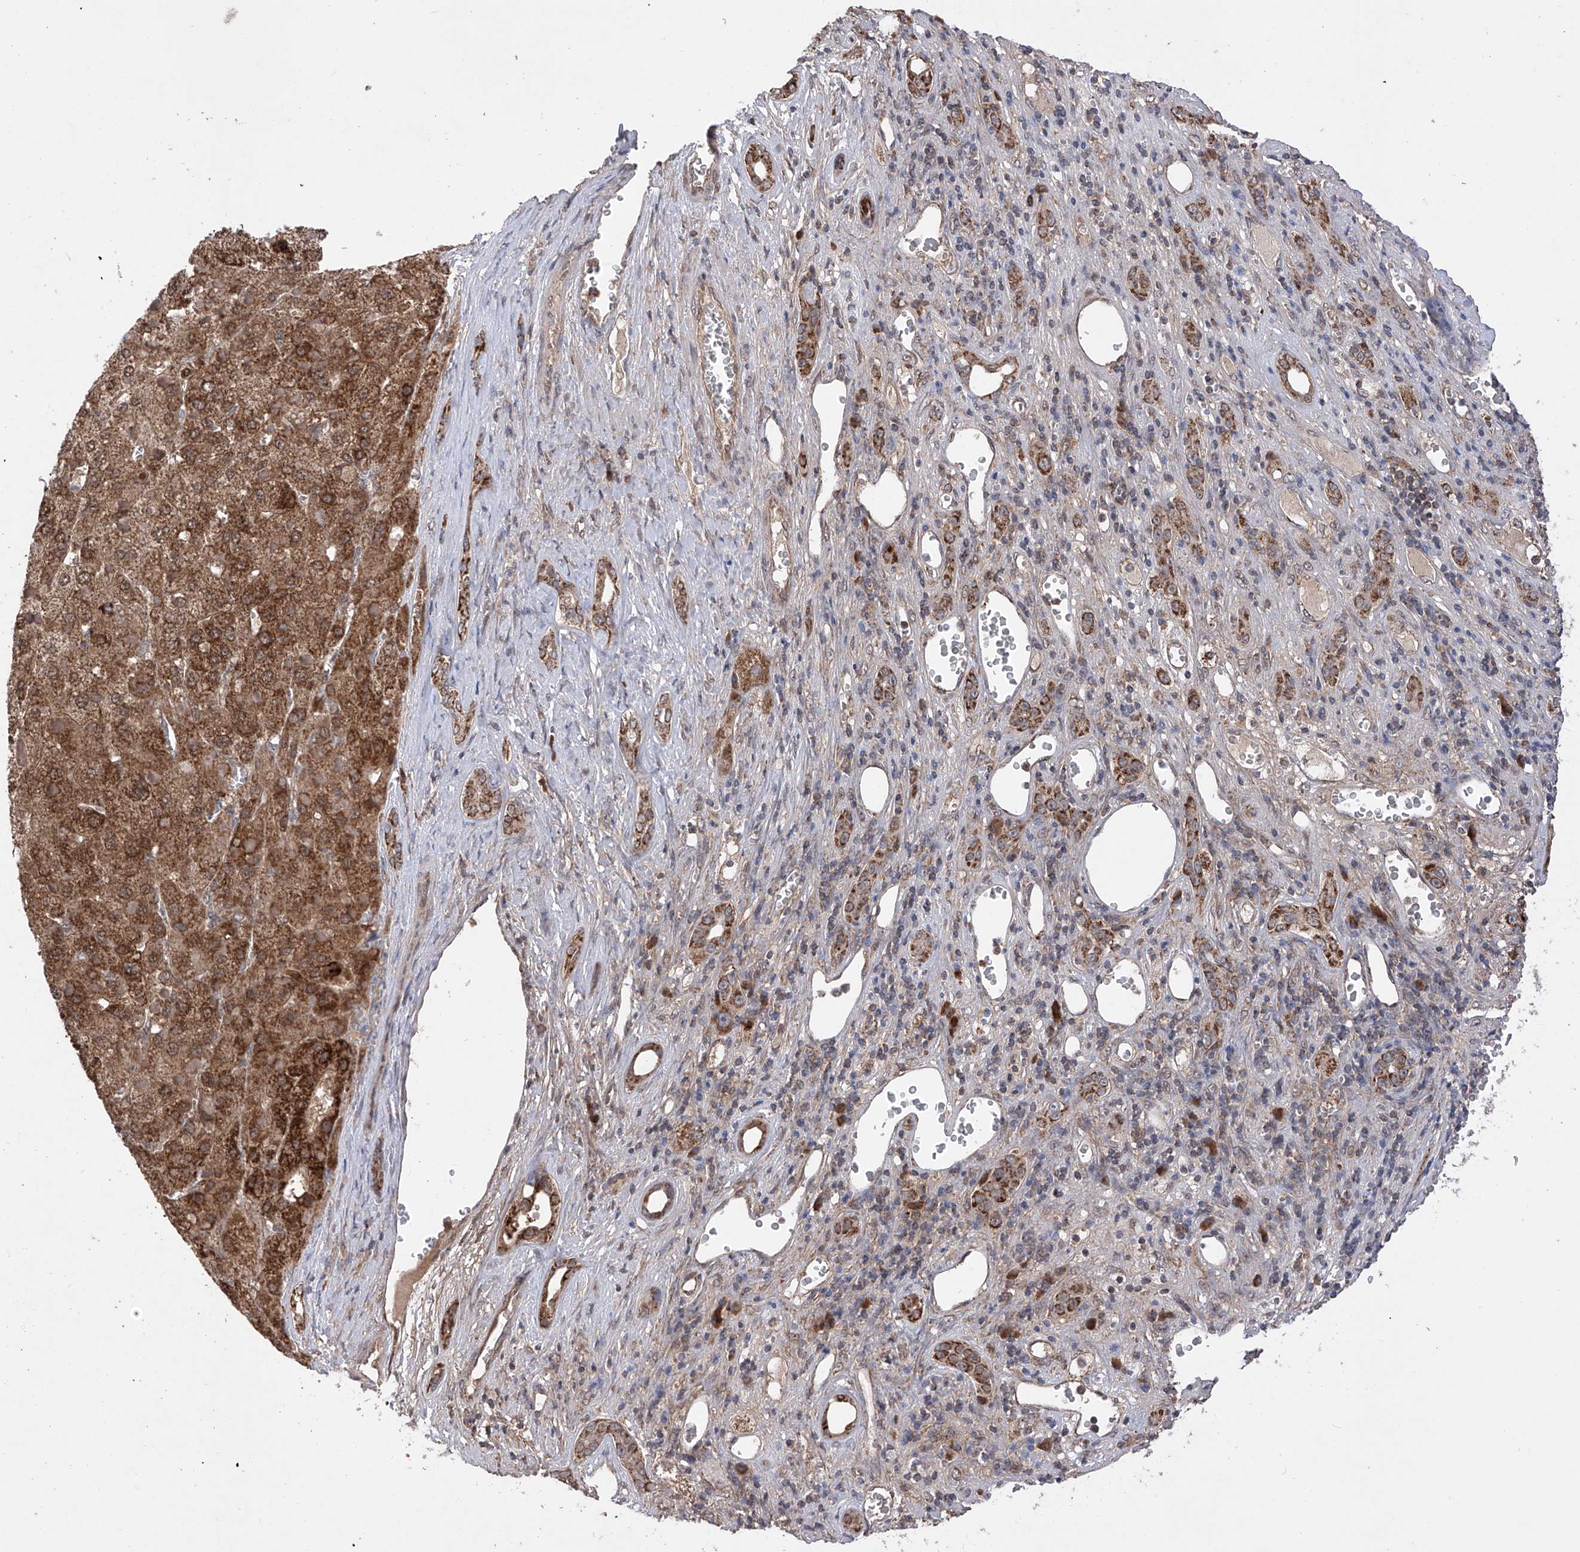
{"staining": {"intensity": "strong", "quantity": ">75%", "location": "cytoplasmic/membranous"}, "tissue": "liver cancer", "cell_type": "Tumor cells", "image_type": "cancer", "snomed": [{"axis": "morphology", "description": "Carcinoma, Hepatocellular, NOS"}, {"axis": "topography", "description": "Liver"}], "caption": "Immunohistochemistry (IHC) (DAB (3,3'-diaminobenzidine)) staining of human hepatocellular carcinoma (liver) demonstrates strong cytoplasmic/membranous protein positivity in about >75% of tumor cells.", "gene": "SDHAF4", "patient": {"sex": "female", "age": 73}}